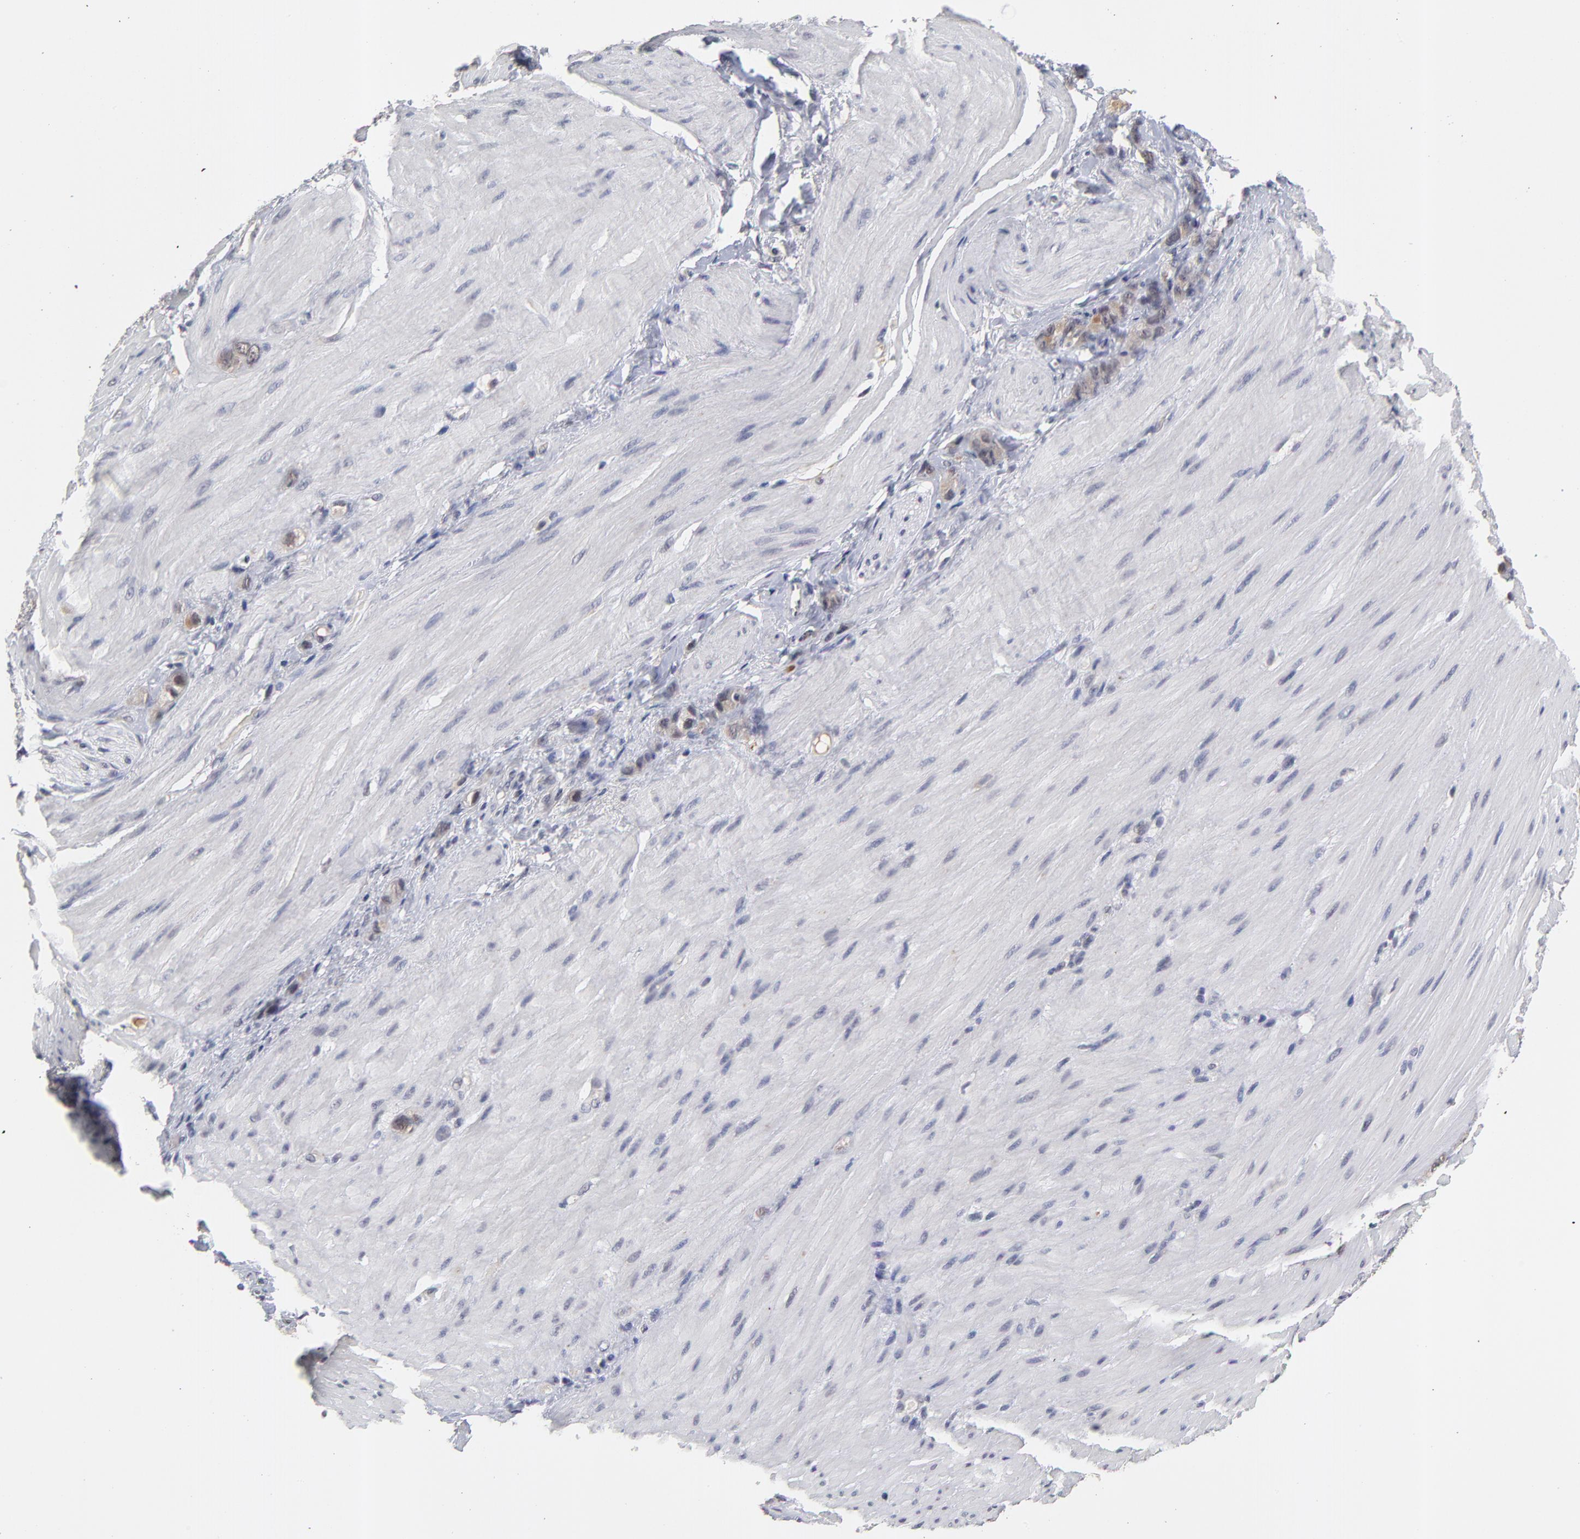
{"staining": {"intensity": "weak", "quantity": ">75%", "location": "cytoplasmic/membranous"}, "tissue": "stomach cancer", "cell_type": "Tumor cells", "image_type": "cancer", "snomed": [{"axis": "morphology", "description": "Normal tissue, NOS"}, {"axis": "morphology", "description": "Adenocarcinoma, NOS"}, {"axis": "topography", "description": "Stomach"}], "caption": "Human stomach cancer stained for a protein (brown) demonstrates weak cytoplasmic/membranous positive positivity in approximately >75% of tumor cells.", "gene": "WSB1", "patient": {"sex": "male", "age": 82}}